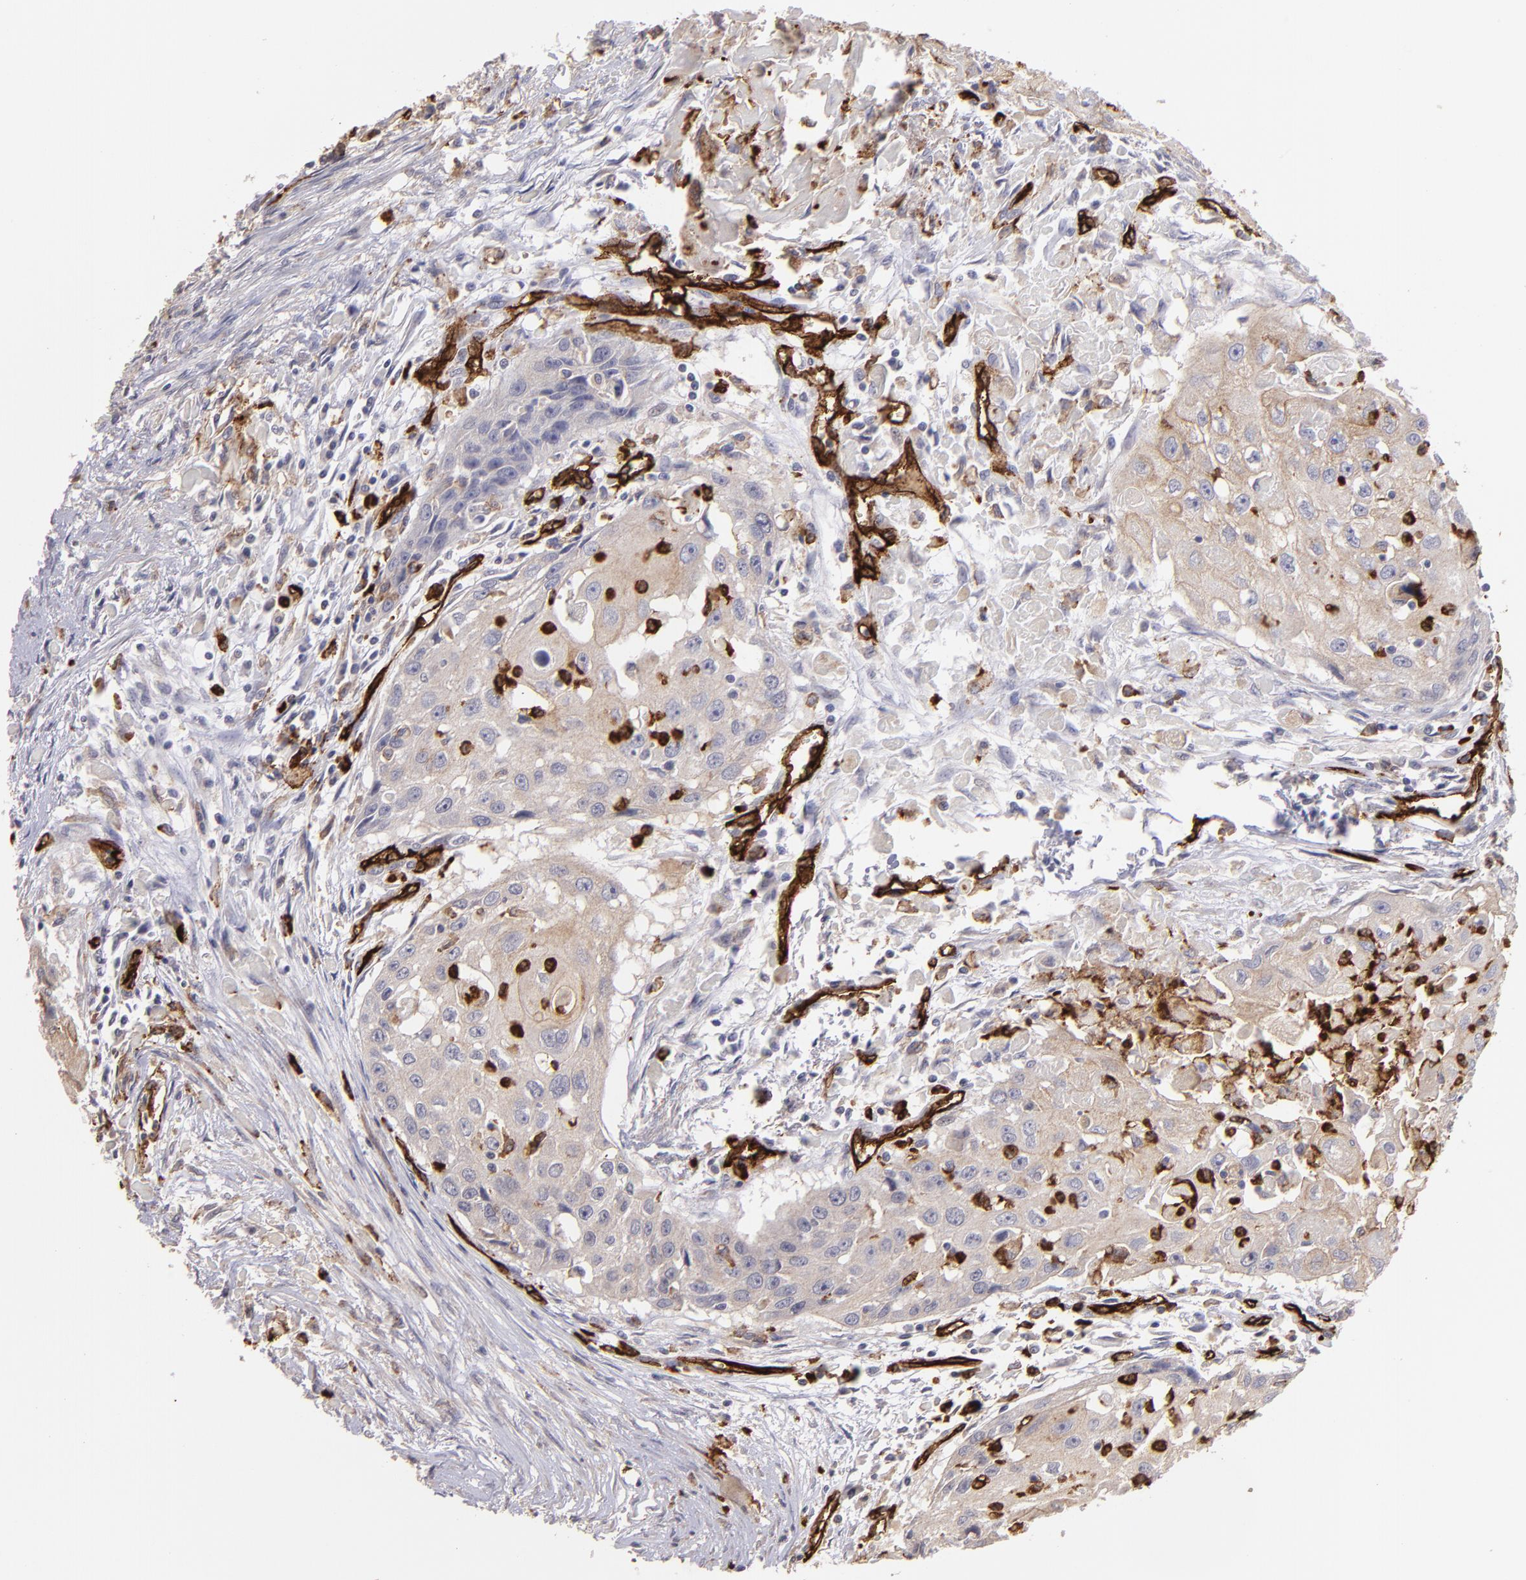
{"staining": {"intensity": "negative", "quantity": "none", "location": "none"}, "tissue": "head and neck cancer", "cell_type": "Tumor cells", "image_type": "cancer", "snomed": [{"axis": "morphology", "description": "Squamous cell carcinoma, NOS"}, {"axis": "topography", "description": "Head-Neck"}], "caption": "High power microscopy histopathology image of an immunohistochemistry micrograph of squamous cell carcinoma (head and neck), revealing no significant positivity in tumor cells.", "gene": "DYSF", "patient": {"sex": "male", "age": 64}}